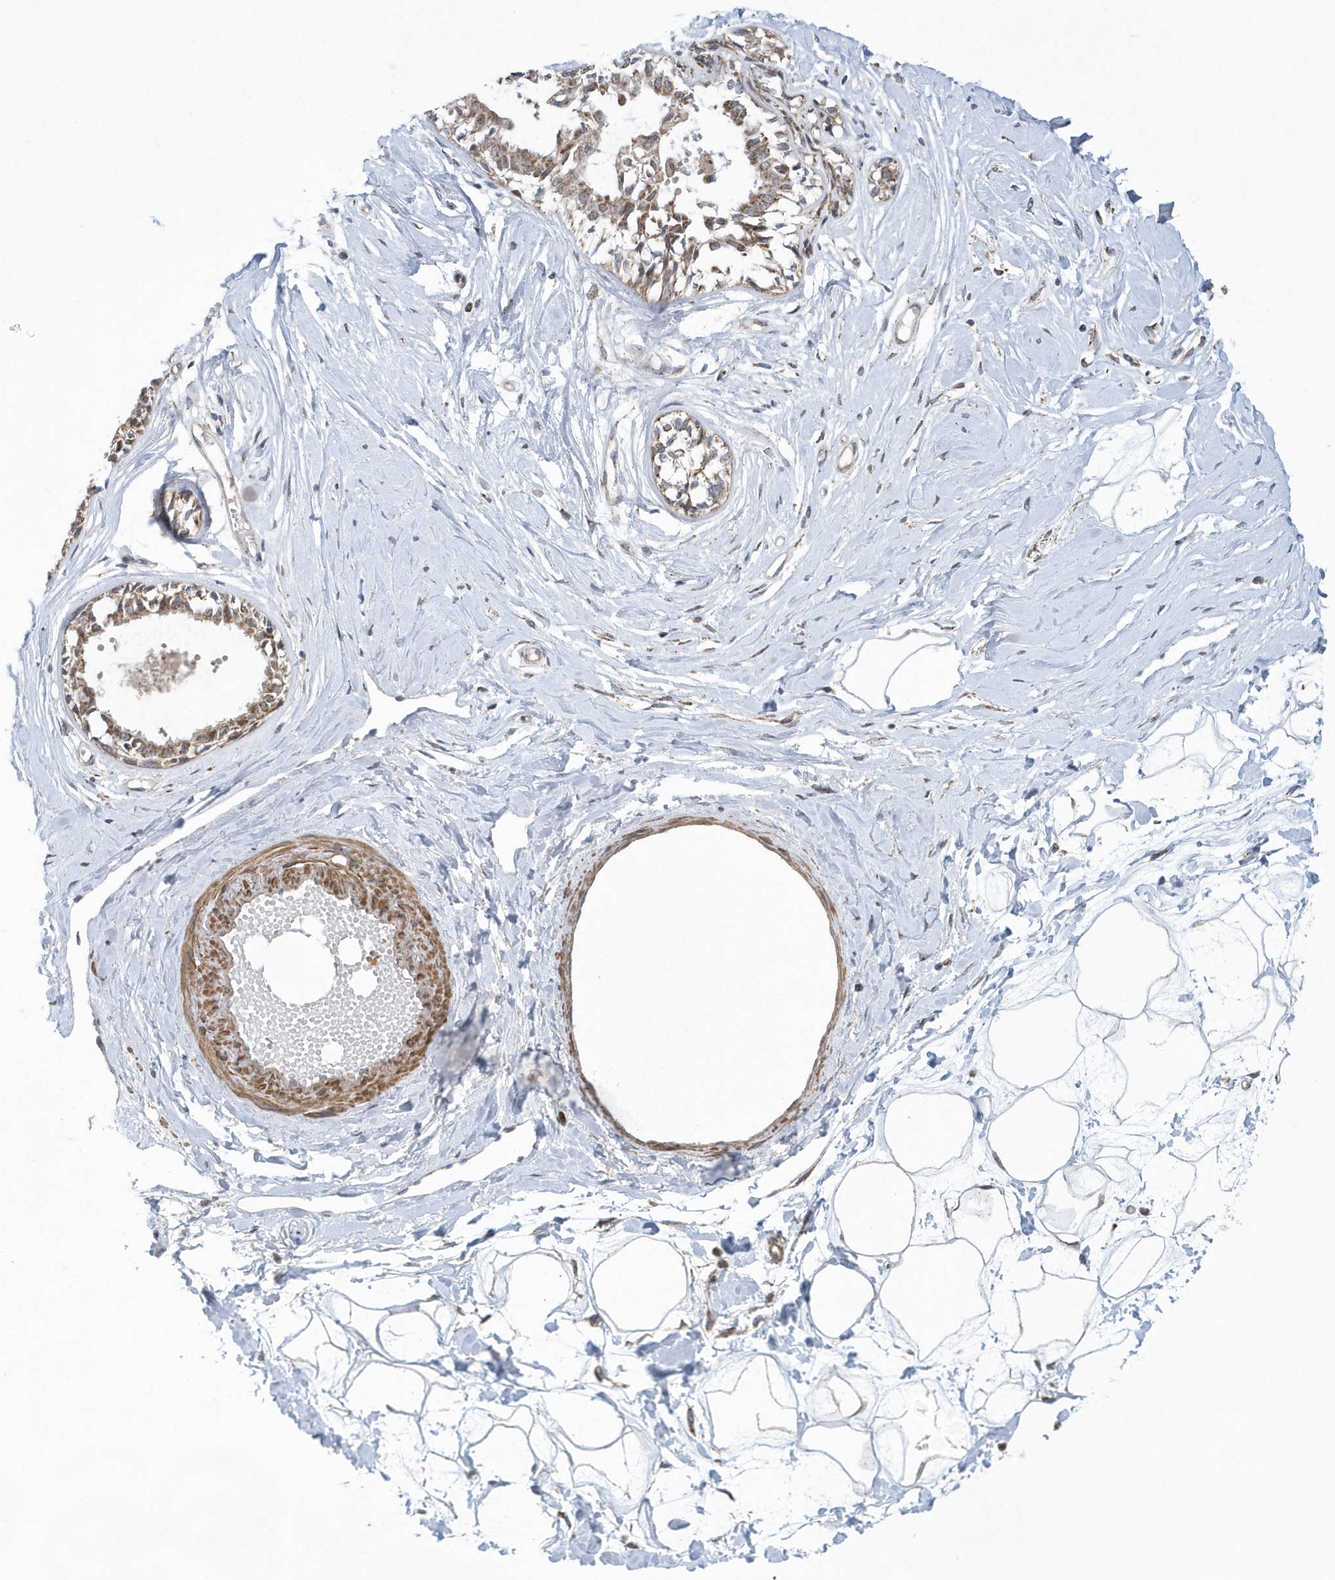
{"staining": {"intensity": "weak", "quantity": "25%-75%", "location": "cytoplasmic/membranous"}, "tissue": "breast", "cell_type": "Adipocytes", "image_type": "normal", "snomed": [{"axis": "morphology", "description": "Normal tissue, NOS"}, {"axis": "topography", "description": "Breast"}], "caption": "Immunohistochemical staining of normal breast exhibits weak cytoplasmic/membranous protein expression in about 25%-75% of adipocytes. The staining is performed using DAB (3,3'-diaminobenzidine) brown chromogen to label protein expression. The nuclei are counter-stained blue using hematoxylin.", "gene": "SLX9", "patient": {"sex": "female", "age": 45}}